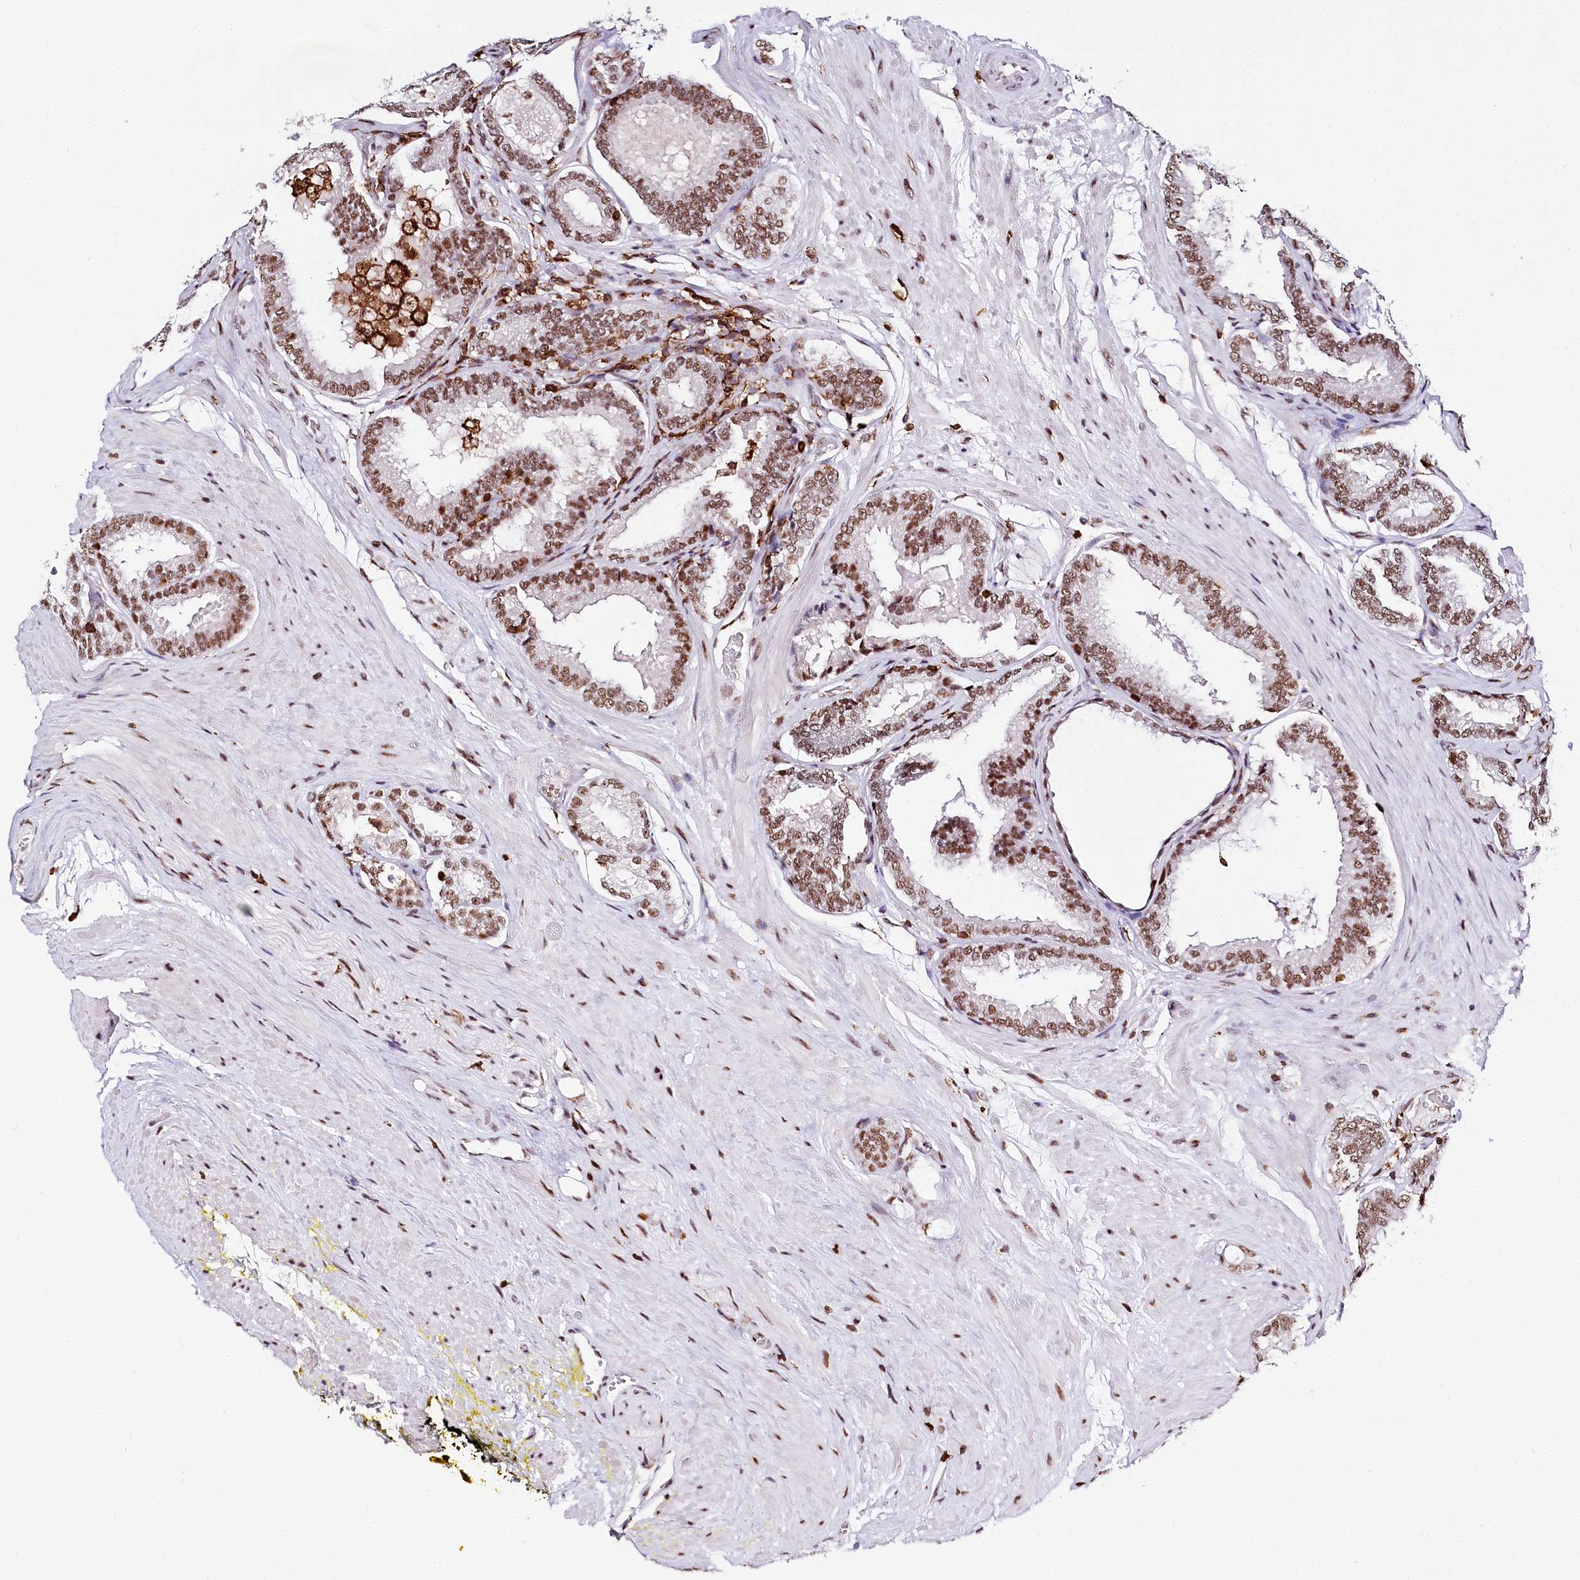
{"staining": {"intensity": "moderate", "quantity": ">75%", "location": "nuclear"}, "tissue": "prostate cancer", "cell_type": "Tumor cells", "image_type": "cancer", "snomed": [{"axis": "morphology", "description": "Adenocarcinoma, Low grade"}, {"axis": "topography", "description": "Prostate"}], "caption": "Protein staining reveals moderate nuclear expression in about >75% of tumor cells in prostate adenocarcinoma (low-grade). Ihc stains the protein of interest in brown and the nuclei are stained blue.", "gene": "BARD1", "patient": {"sex": "male", "age": 71}}